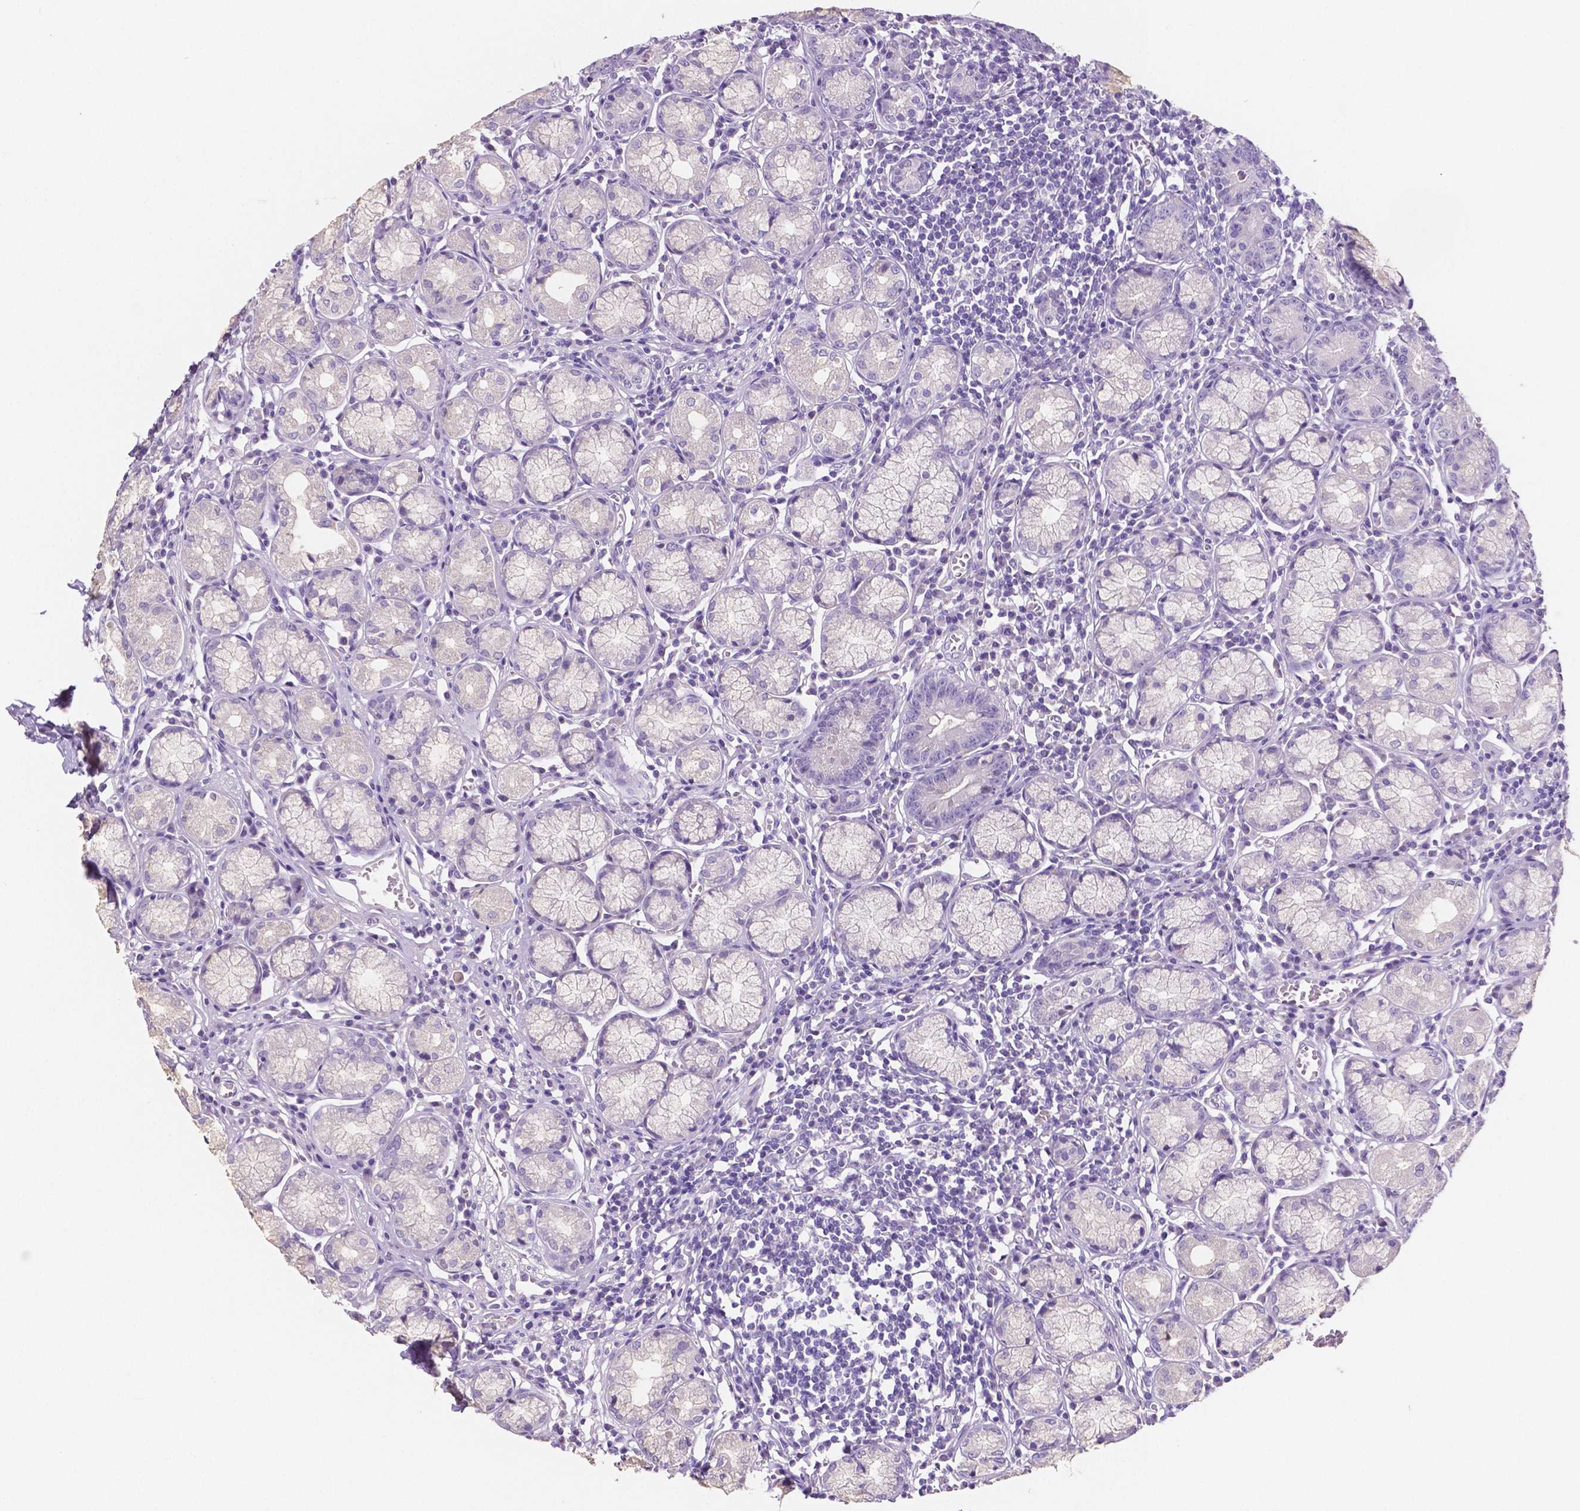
{"staining": {"intensity": "negative", "quantity": "none", "location": "none"}, "tissue": "stomach", "cell_type": "Glandular cells", "image_type": "normal", "snomed": [{"axis": "morphology", "description": "Normal tissue, NOS"}, {"axis": "topography", "description": "Stomach"}], "caption": "The photomicrograph shows no significant staining in glandular cells of stomach. The staining was performed using DAB to visualize the protein expression in brown, while the nuclei were stained in blue with hematoxylin (Magnification: 20x).", "gene": "SLC22A2", "patient": {"sex": "male", "age": 55}}